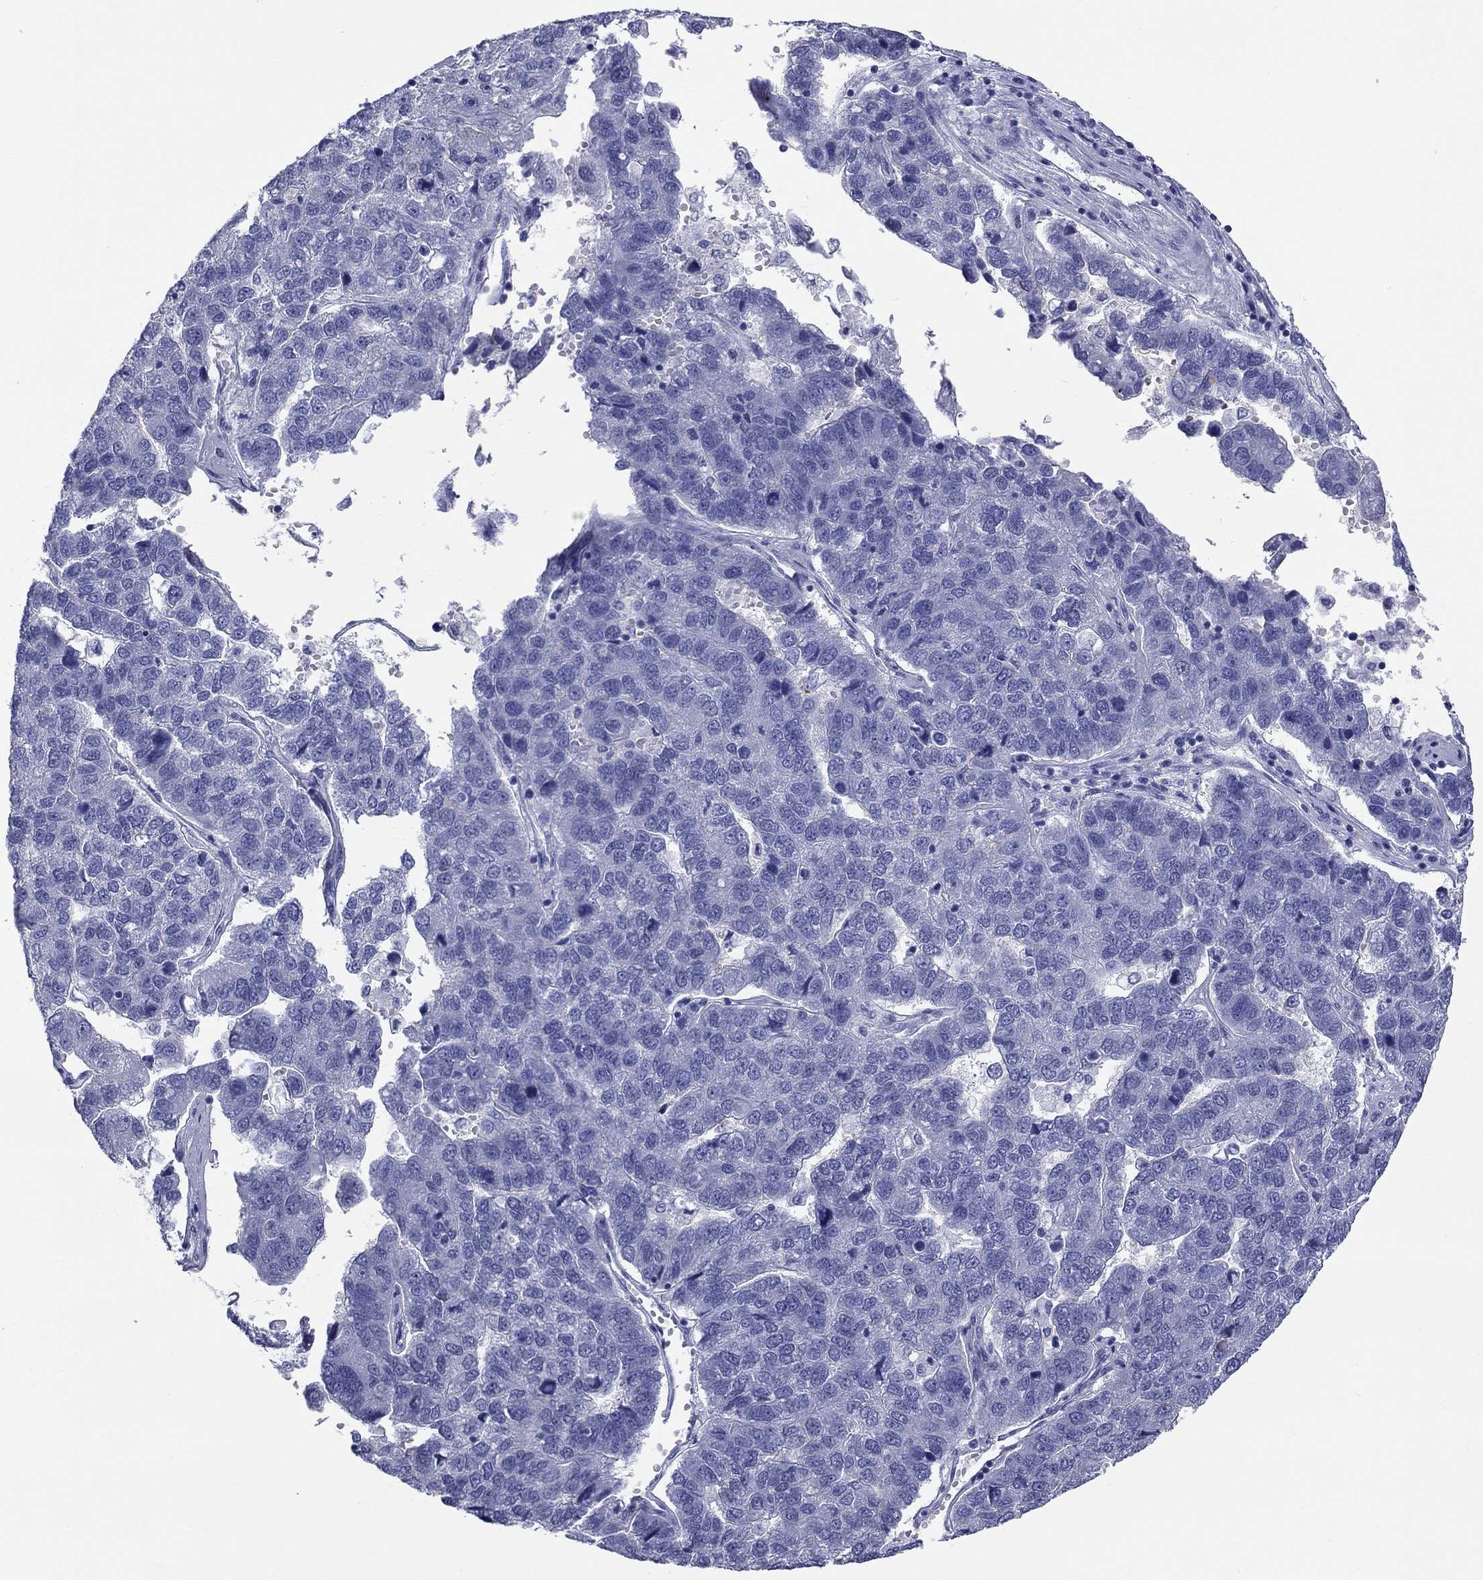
{"staining": {"intensity": "negative", "quantity": "none", "location": "none"}, "tissue": "pancreatic cancer", "cell_type": "Tumor cells", "image_type": "cancer", "snomed": [{"axis": "morphology", "description": "Adenocarcinoma, NOS"}, {"axis": "topography", "description": "Pancreas"}], "caption": "IHC histopathology image of neoplastic tissue: human pancreatic cancer (adenocarcinoma) stained with DAB (3,3'-diaminobenzidine) exhibits no significant protein positivity in tumor cells.", "gene": "DNALI1", "patient": {"sex": "female", "age": 61}}